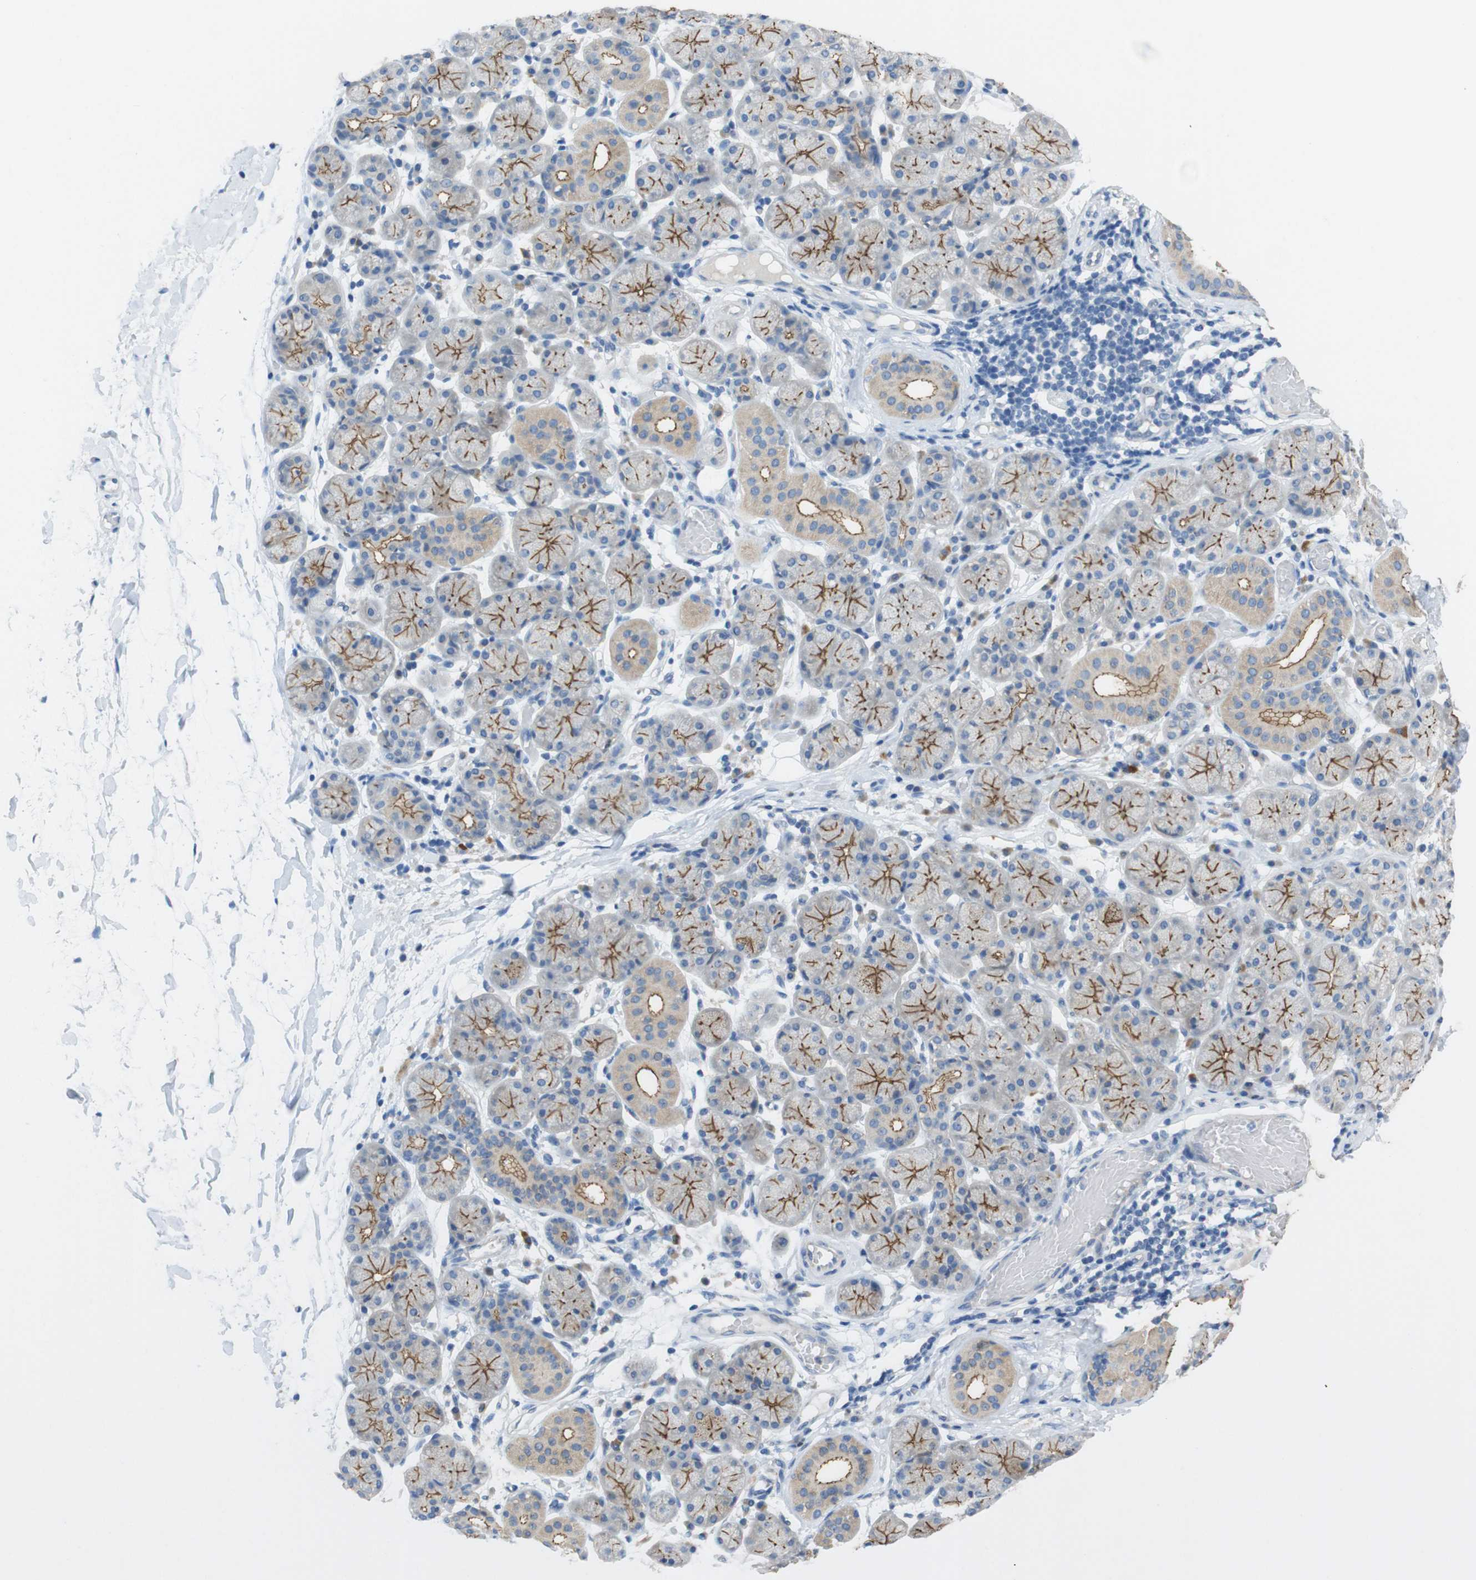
{"staining": {"intensity": "moderate", "quantity": ">75%", "location": "cytoplasmic/membranous"}, "tissue": "salivary gland", "cell_type": "Glandular cells", "image_type": "normal", "snomed": [{"axis": "morphology", "description": "Normal tissue, NOS"}, {"axis": "topography", "description": "Salivary gland"}], "caption": "Protein expression analysis of benign salivary gland demonstrates moderate cytoplasmic/membranous staining in about >75% of glandular cells. The staining was performed using DAB (3,3'-diaminobenzidine) to visualize the protein expression in brown, while the nuclei were stained in blue with hematoxylin (Magnification: 20x).", "gene": "TJP3", "patient": {"sex": "female", "age": 24}}